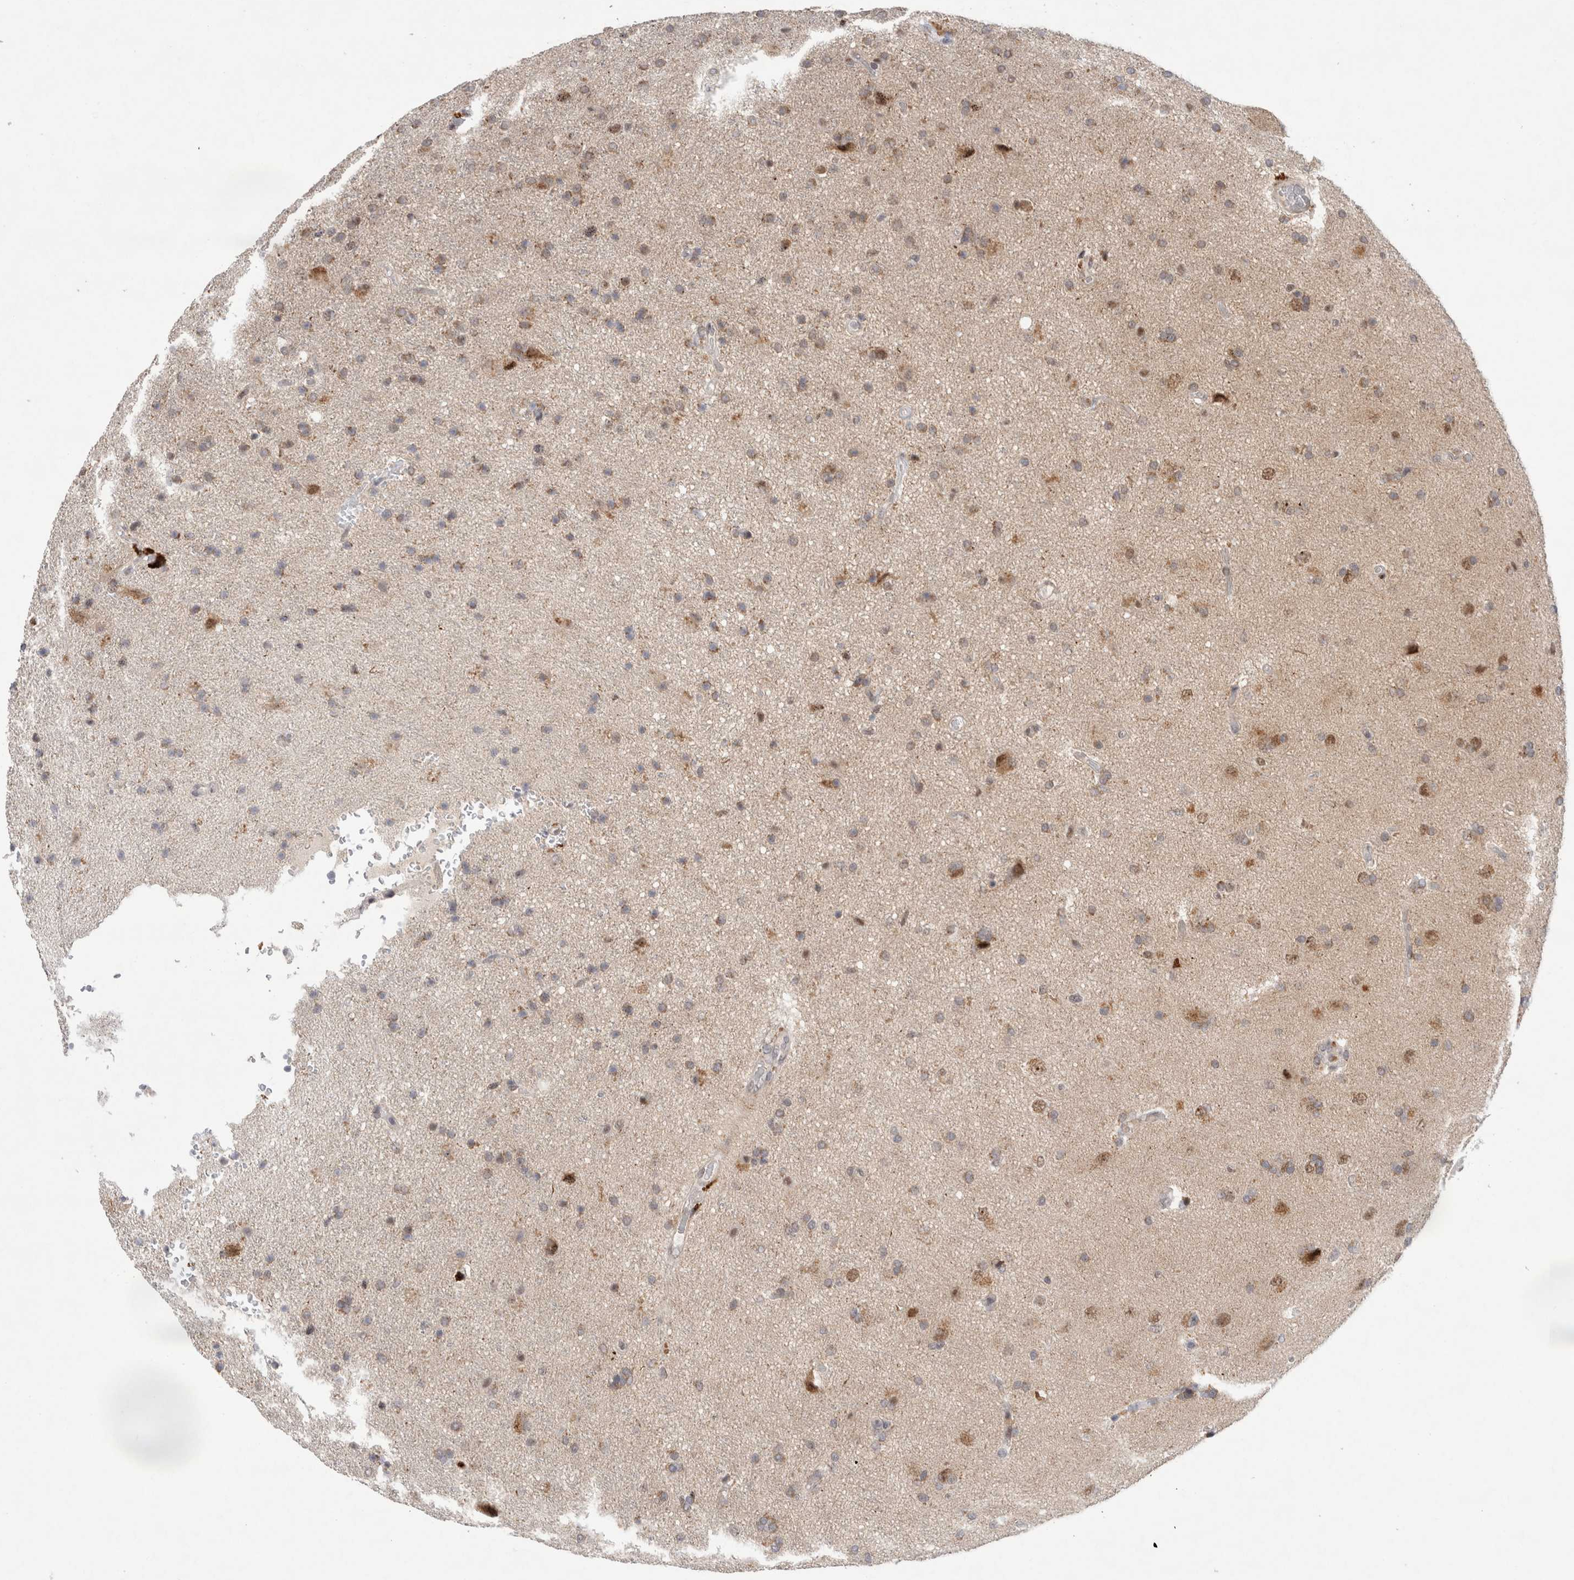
{"staining": {"intensity": "weak", "quantity": "25%-75%", "location": "cytoplasmic/membranous"}, "tissue": "glioma", "cell_type": "Tumor cells", "image_type": "cancer", "snomed": [{"axis": "morphology", "description": "Glioma, malignant, High grade"}, {"axis": "topography", "description": "Brain"}], "caption": "An image of glioma stained for a protein exhibits weak cytoplasmic/membranous brown staining in tumor cells.", "gene": "MRPL37", "patient": {"sex": "male", "age": 72}}